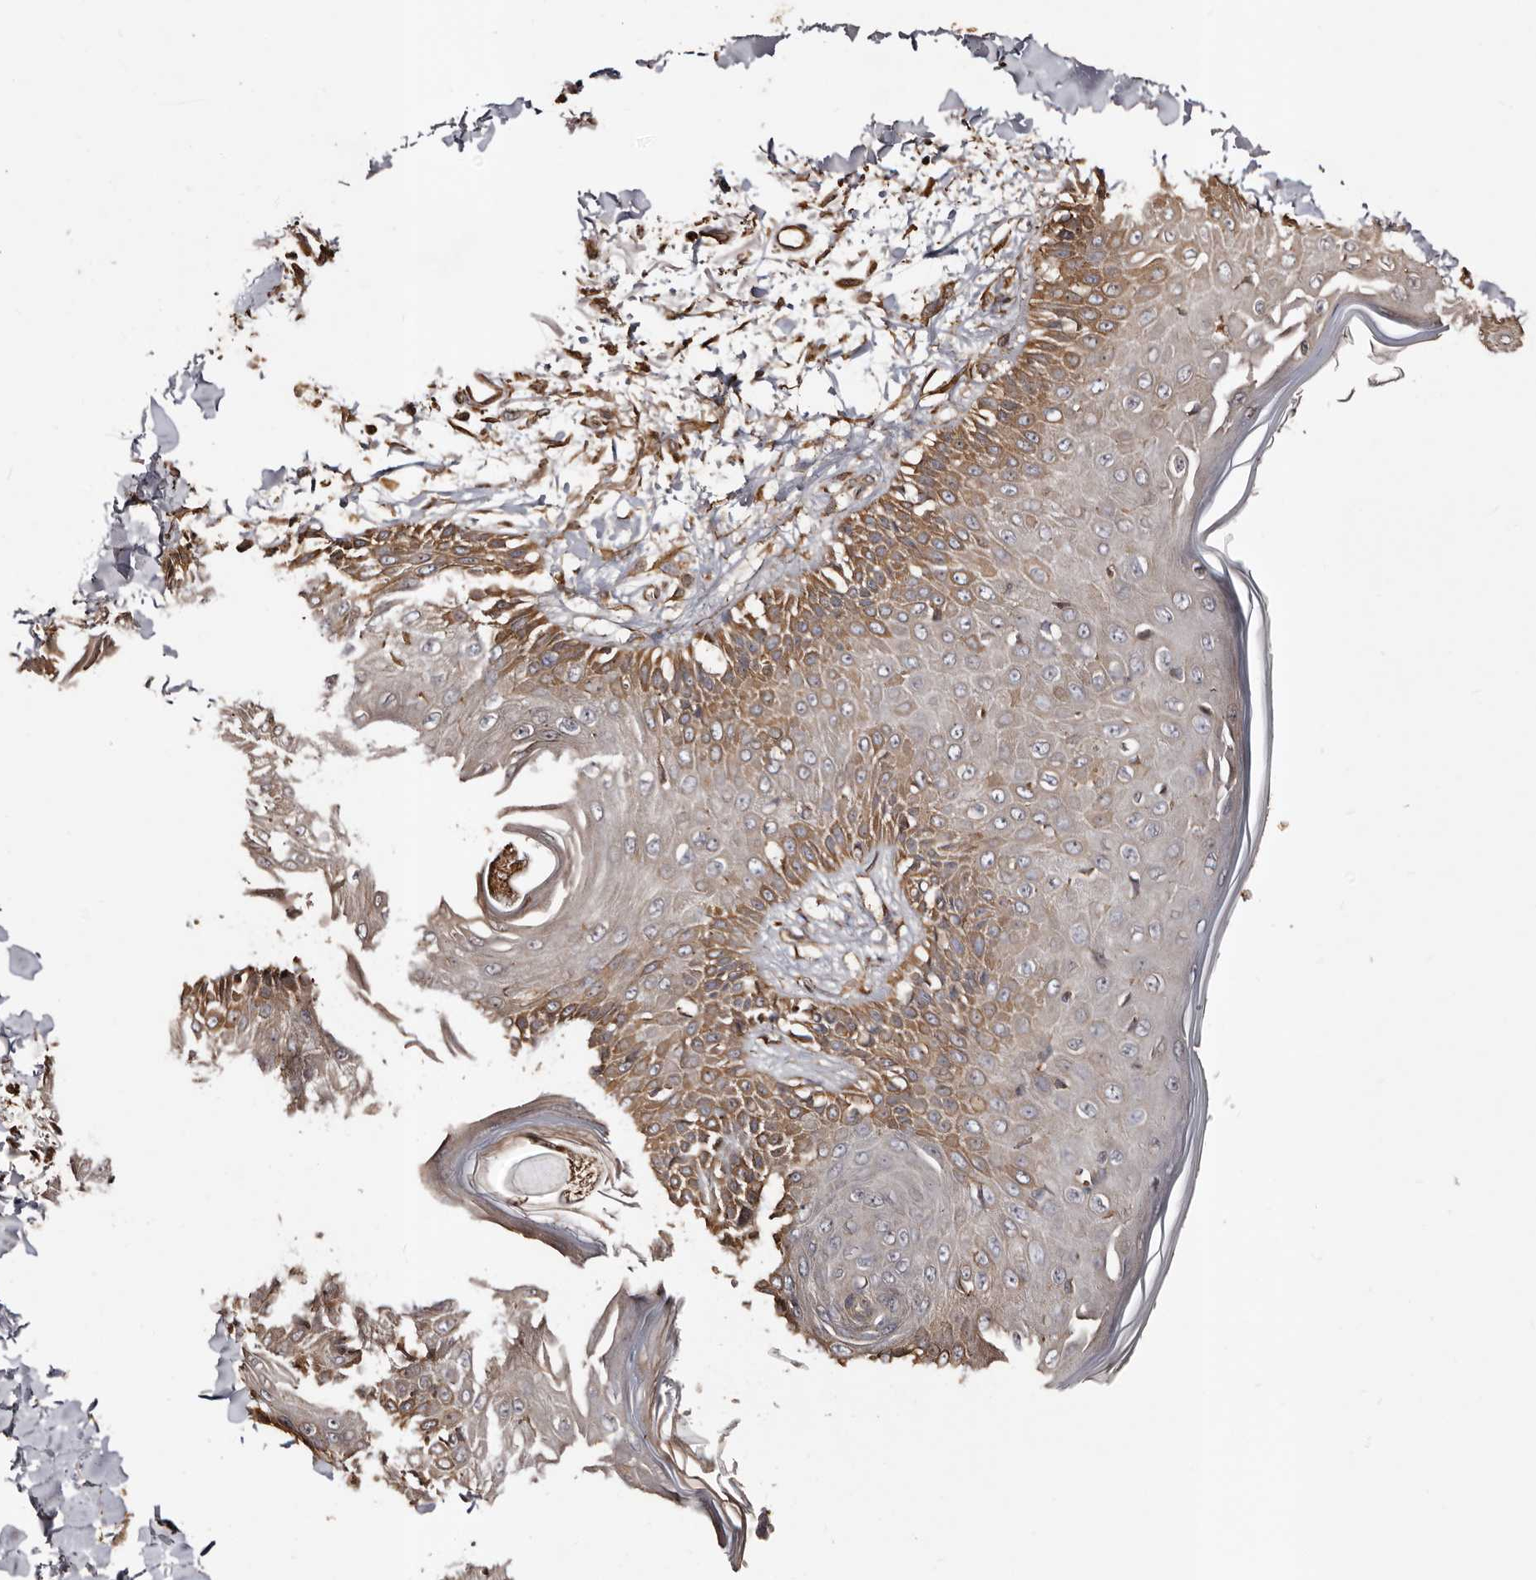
{"staining": {"intensity": "moderate", "quantity": ">75%", "location": "cytoplasmic/membranous"}, "tissue": "skin", "cell_type": "Fibroblasts", "image_type": "normal", "snomed": [{"axis": "morphology", "description": "Normal tissue, NOS"}, {"axis": "morphology", "description": "Squamous cell carcinoma, NOS"}, {"axis": "topography", "description": "Skin"}, {"axis": "topography", "description": "Peripheral nerve tissue"}], "caption": "High-power microscopy captured an IHC histopathology image of normal skin, revealing moderate cytoplasmic/membranous expression in approximately >75% of fibroblasts.", "gene": "MACC1", "patient": {"sex": "male", "age": 83}}